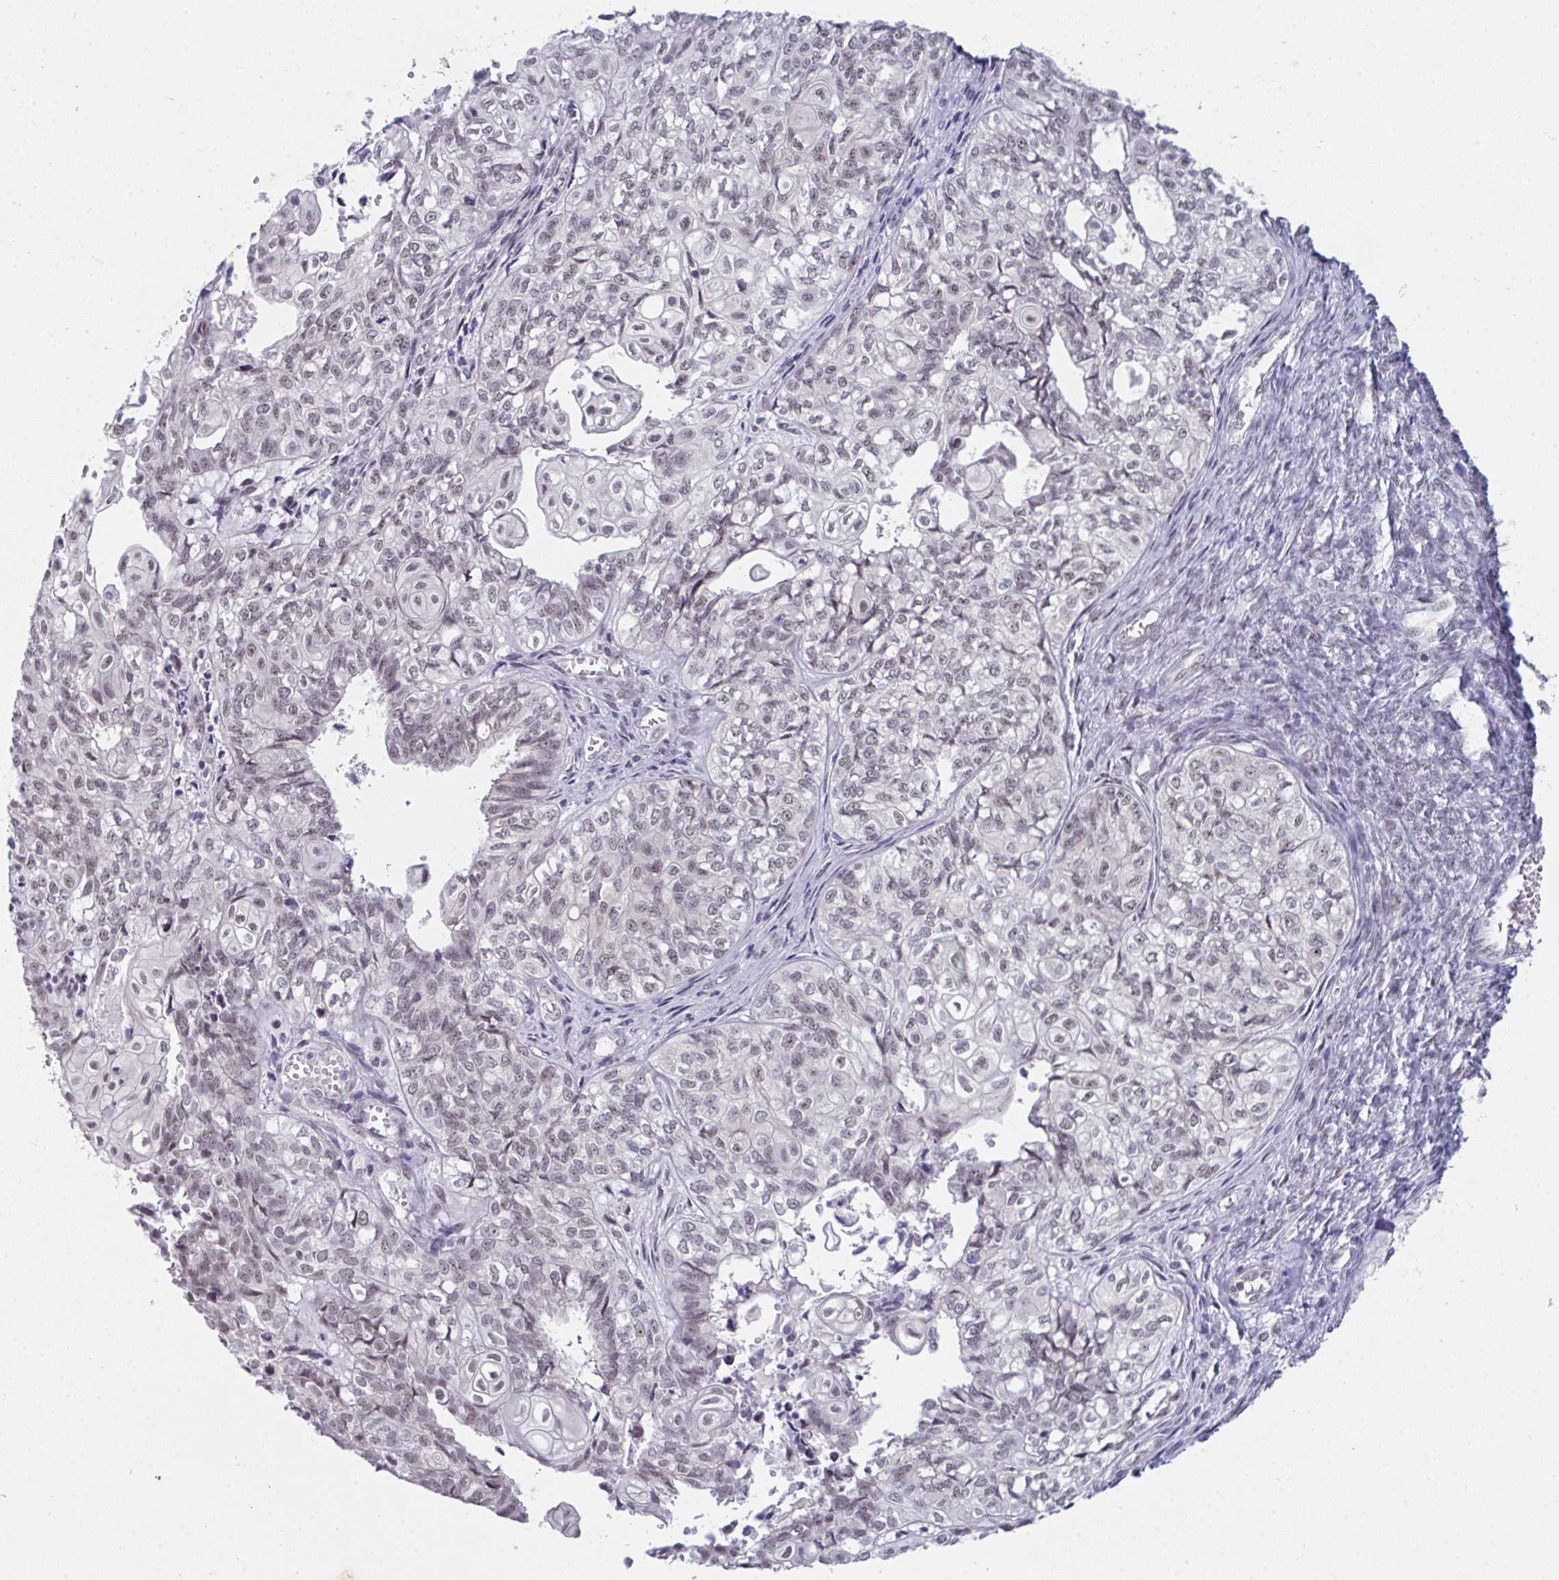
{"staining": {"intensity": "weak", "quantity": "<25%", "location": "nuclear"}, "tissue": "ovarian cancer", "cell_type": "Tumor cells", "image_type": "cancer", "snomed": [{"axis": "morphology", "description": "Carcinoma, endometroid"}, {"axis": "topography", "description": "Ovary"}], "caption": "Tumor cells are negative for protein expression in human endometroid carcinoma (ovarian).", "gene": "PRR14", "patient": {"sex": "female", "age": 64}}